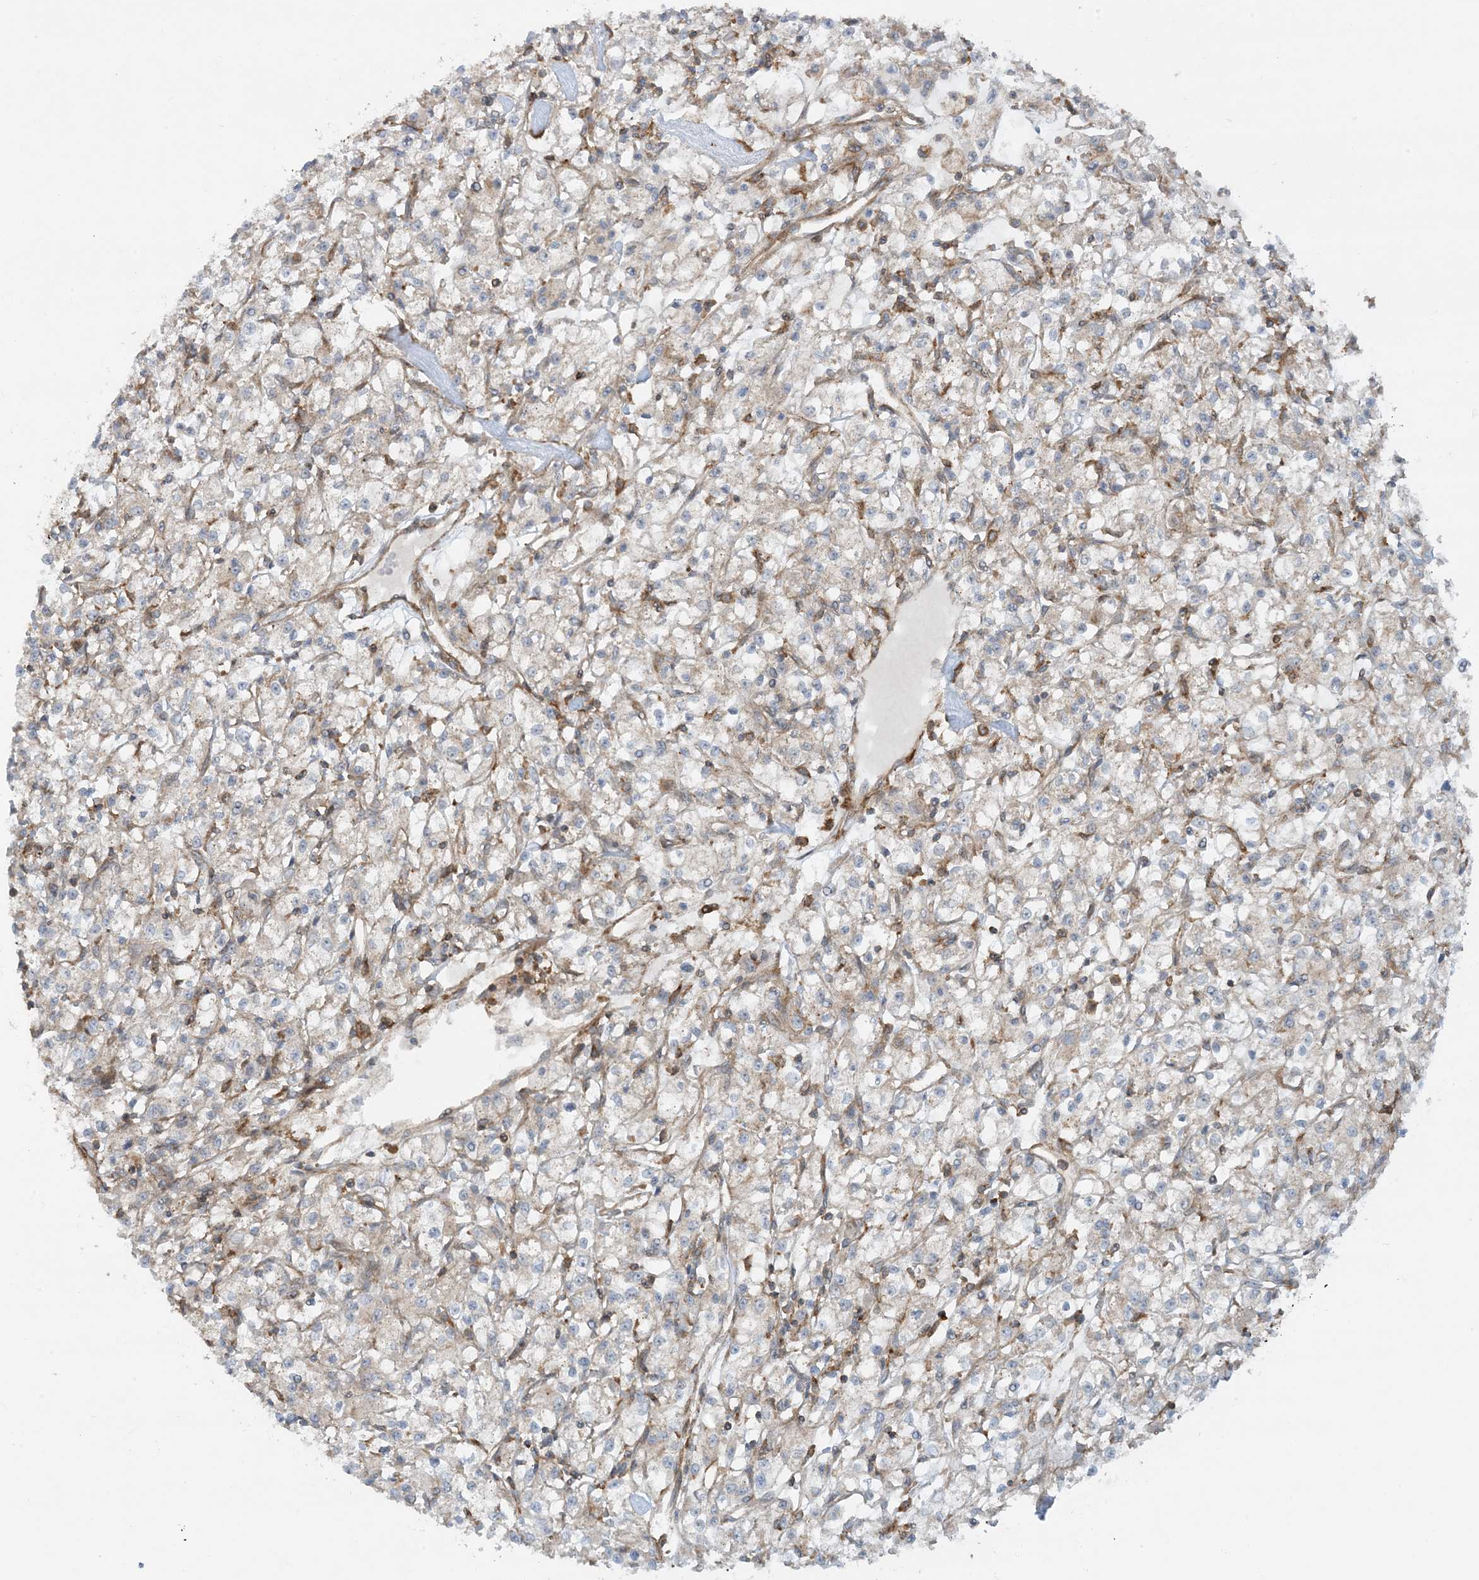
{"staining": {"intensity": "weak", "quantity": "<25%", "location": "cytoplasmic/membranous"}, "tissue": "renal cancer", "cell_type": "Tumor cells", "image_type": "cancer", "snomed": [{"axis": "morphology", "description": "Adenocarcinoma, NOS"}, {"axis": "topography", "description": "Kidney"}], "caption": "High power microscopy photomicrograph of an immunohistochemistry histopathology image of renal adenocarcinoma, revealing no significant staining in tumor cells.", "gene": "STAM2", "patient": {"sex": "female", "age": 59}}